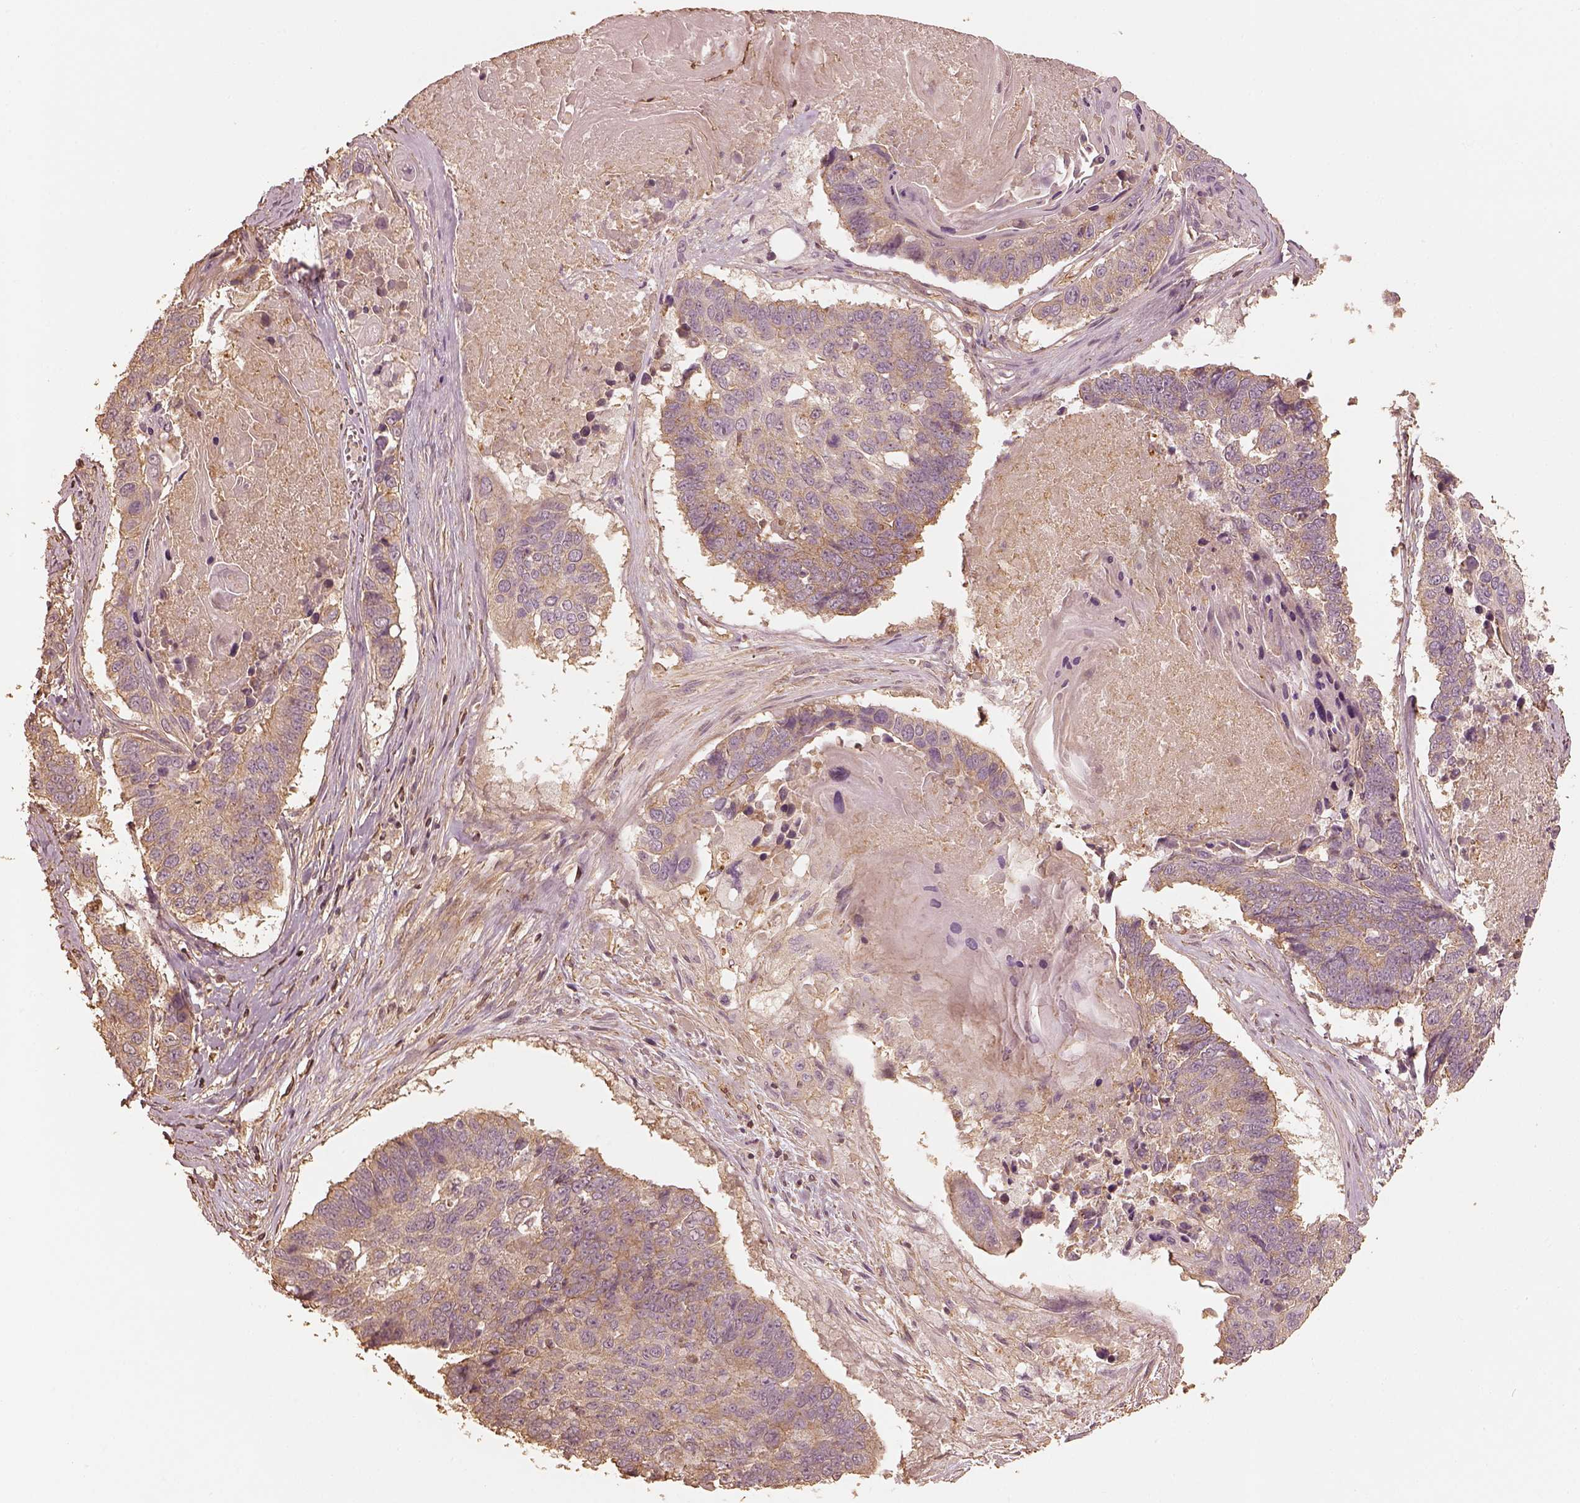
{"staining": {"intensity": "moderate", "quantity": "25%-75%", "location": "cytoplasmic/membranous"}, "tissue": "lung cancer", "cell_type": "Tumor cells", "image_type": "cancer", "snomed": [{"axis": "morphology", "description": "Squamous cell carcinoma, NOS"}, {"axis": "topography", "description": "Lung"}], "caption": "A high-resolution micrograph shows immunohistochemistry (IHC) staining of lung cancer (squamous cell carcinoma), which displays moderate cytoplasmic/membranous staining in about 25%-75% of tumor cells.", "gene": "WDR7", "patient": {"sex": "male", "age": 73}}